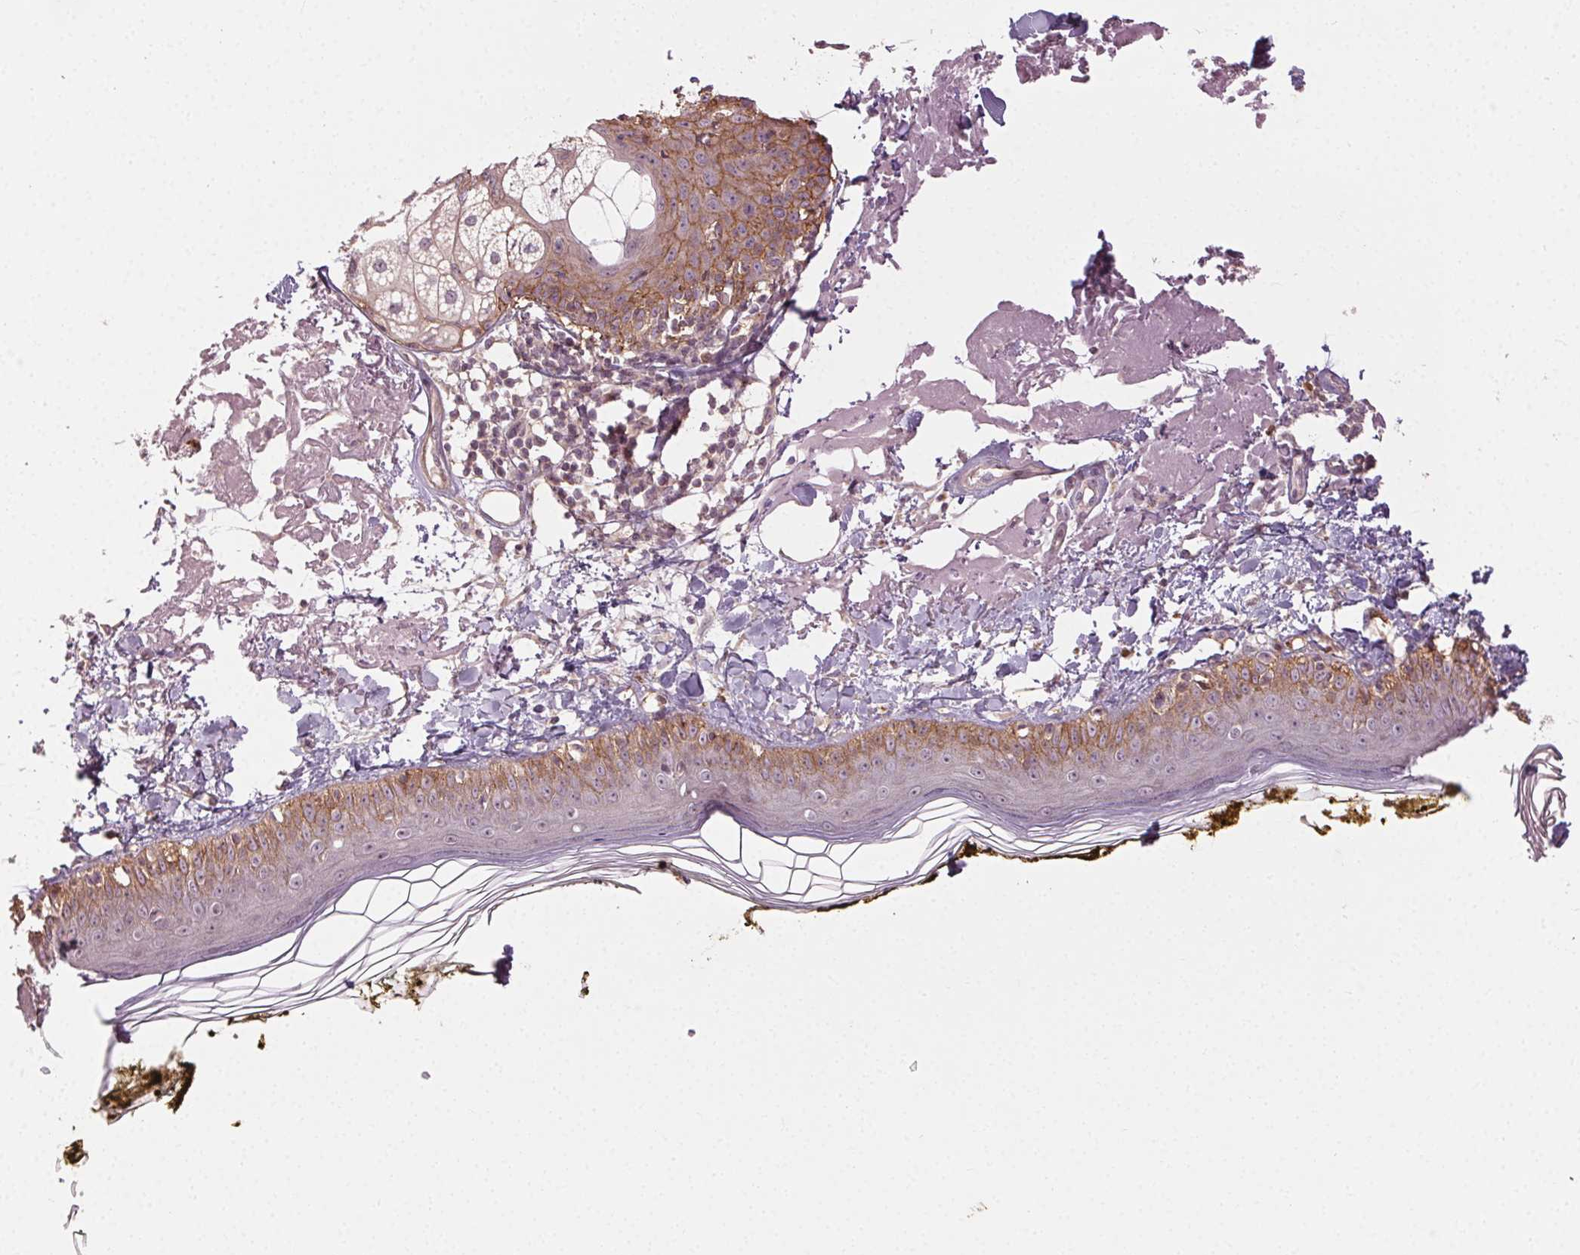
{"staining": {"intensity": "negative", "quantity": "none", "location": "none"}, "tissue": "skin", "cell_type": "Fibroblasts", "image_type": "normal", "snomed": [{"axis": "morphology", "description": "Normal tissue, NOS"}, {"axis": "topography", "description": "Skin"}], "caption": "Protein analysis of benign skin shows no significant expression in fibroblasts. Nuclei are stained in blue.", "gene": "ATP1B3", "patient": {"sex": "male", "age": 76}}